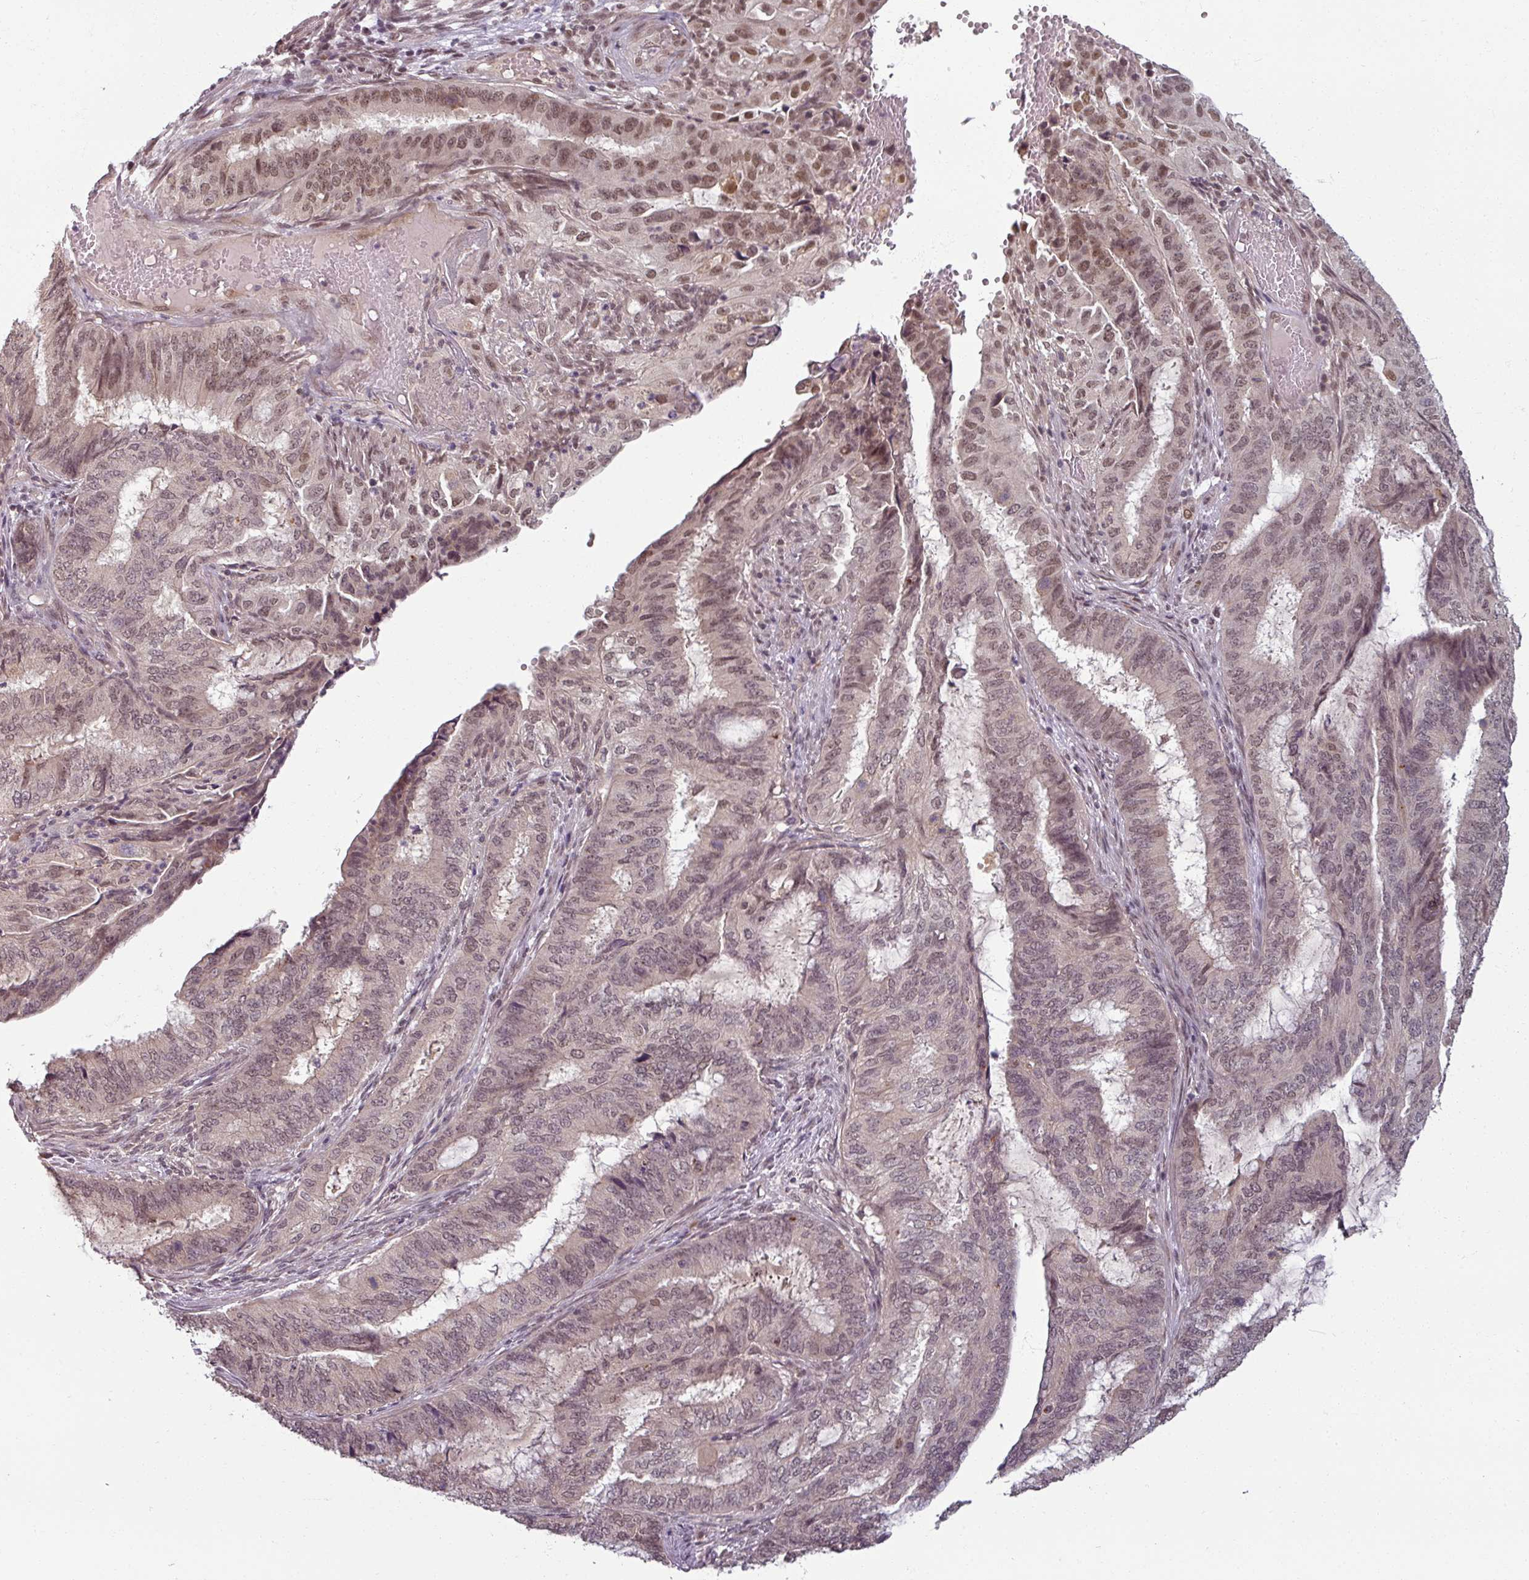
{"staining": {"intensity": "moderate", "quantity": "25%-75%", "location": "nuclear"}, "tissue": "endometrial cancer", "cell_type": "Tumor cells", "image_type": "cancer", "snomed": [{"axis": "morphology", "description": "Adenocarcinoma, NOS"}, {"axis": "topography", "description": "Endometrium"}], "caption": "IHC micrograph of endometrial cancer stained for a protein (brown), which demonstrates medium levels of moderate nuclear positivity in approximately 25%-75% of tumor cells.", "gene": "POLR2G", "patient": {"sex": "female", "age": 51}}